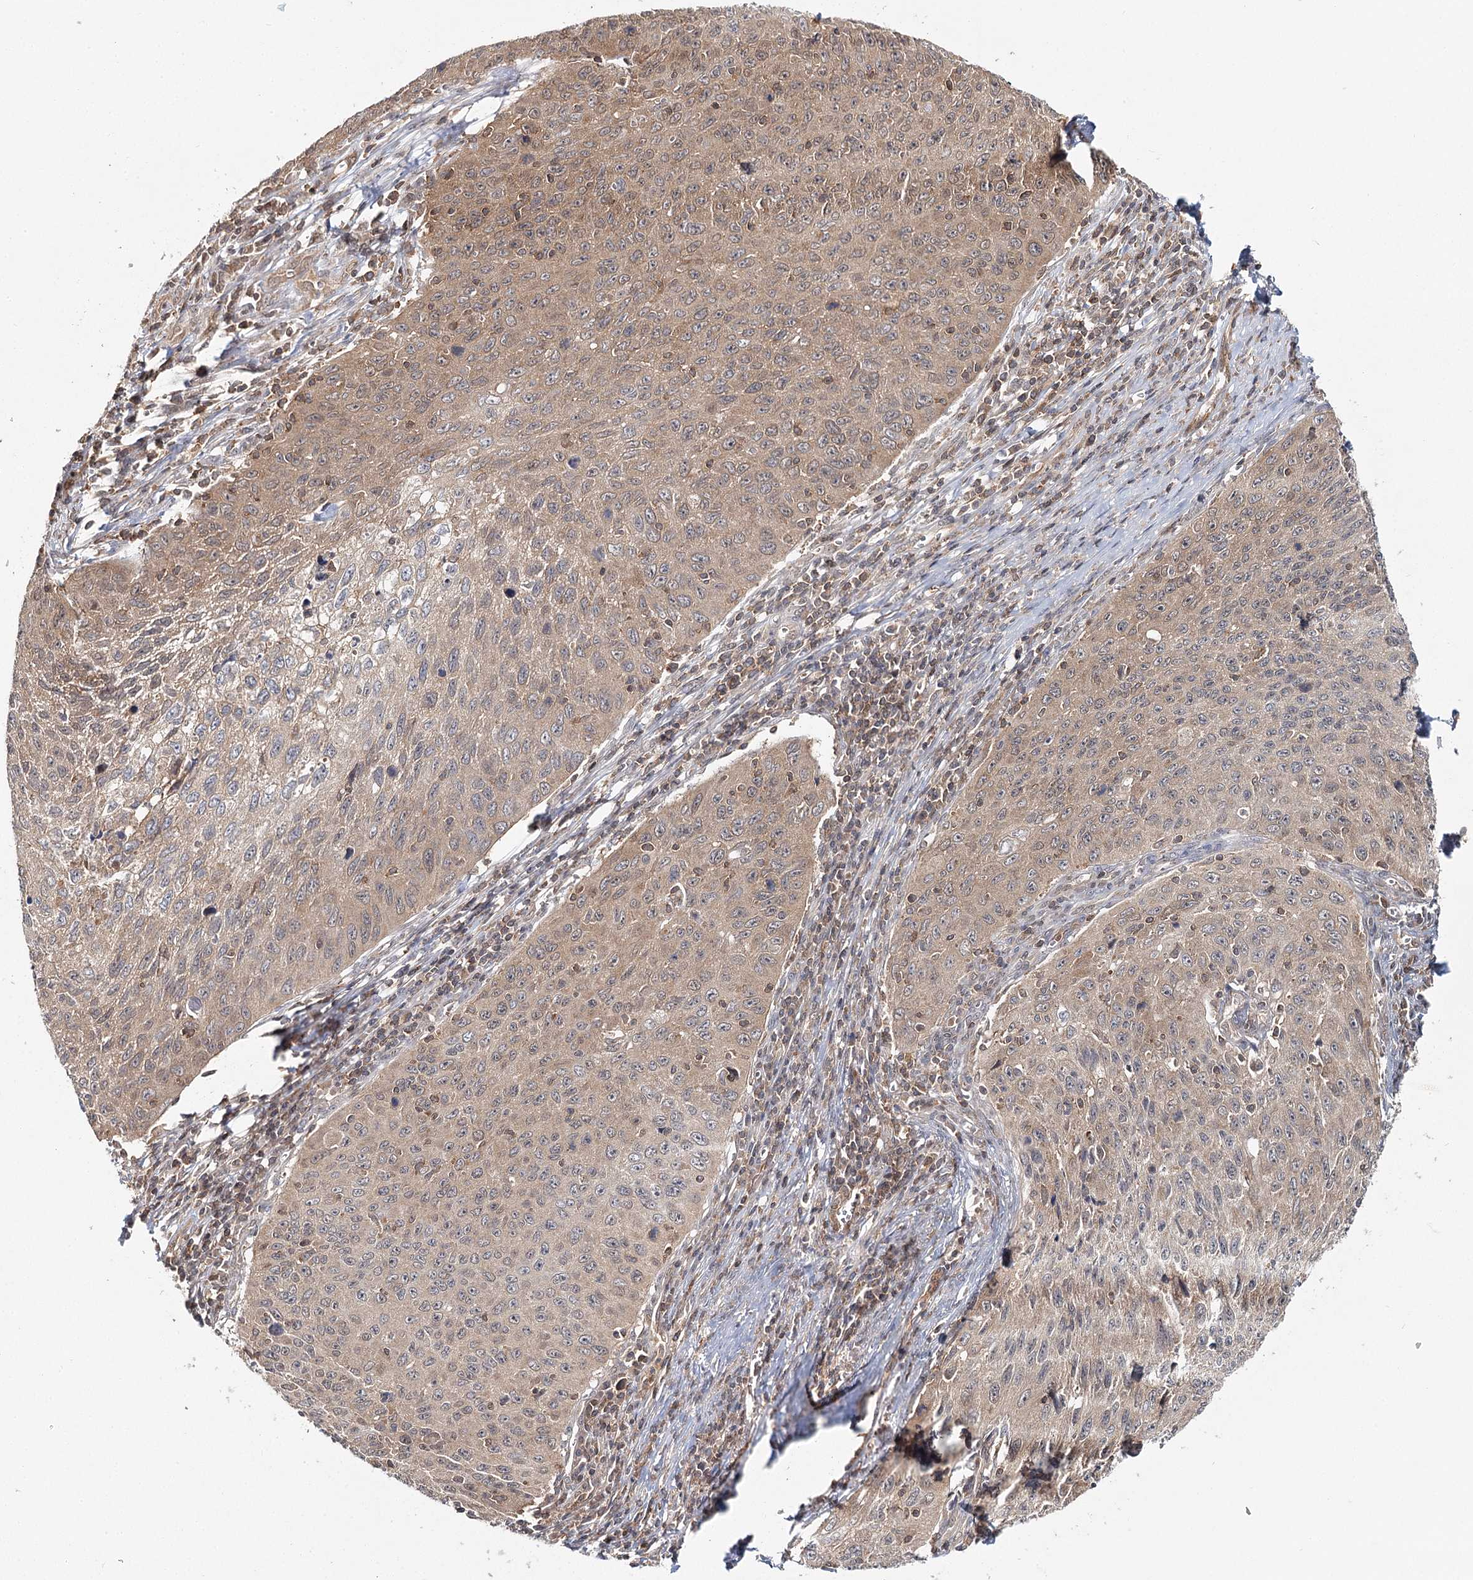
{"staining": {"intensity": "weak", "quantity": ">75%", "location": "cytoplasmic/membranous"}, "tissue": "cervical cancer", "cell_type": "Tumor cells", "image_type": "cancer", "snomed": [{"axis": "morphology", "description": "Squamous cell carcinoma, NOS"}, {"axis": "topography", "description": "Cervix"}], "caption": "DAB (3,3'-diaminobenzidine) immunohistochemical staining of human squamous cell carcinoma (cervical) reveals weak cytoplasmic/membranous protein staining in approximately >75% of tumor cells. The protein of interest is stained brown, and the nuclei are stained in blue (DAB IHC with brightfield microscopy, high magnification).", "gene": "FAM120B", "patient": {"sex": "female", "age": 53}}